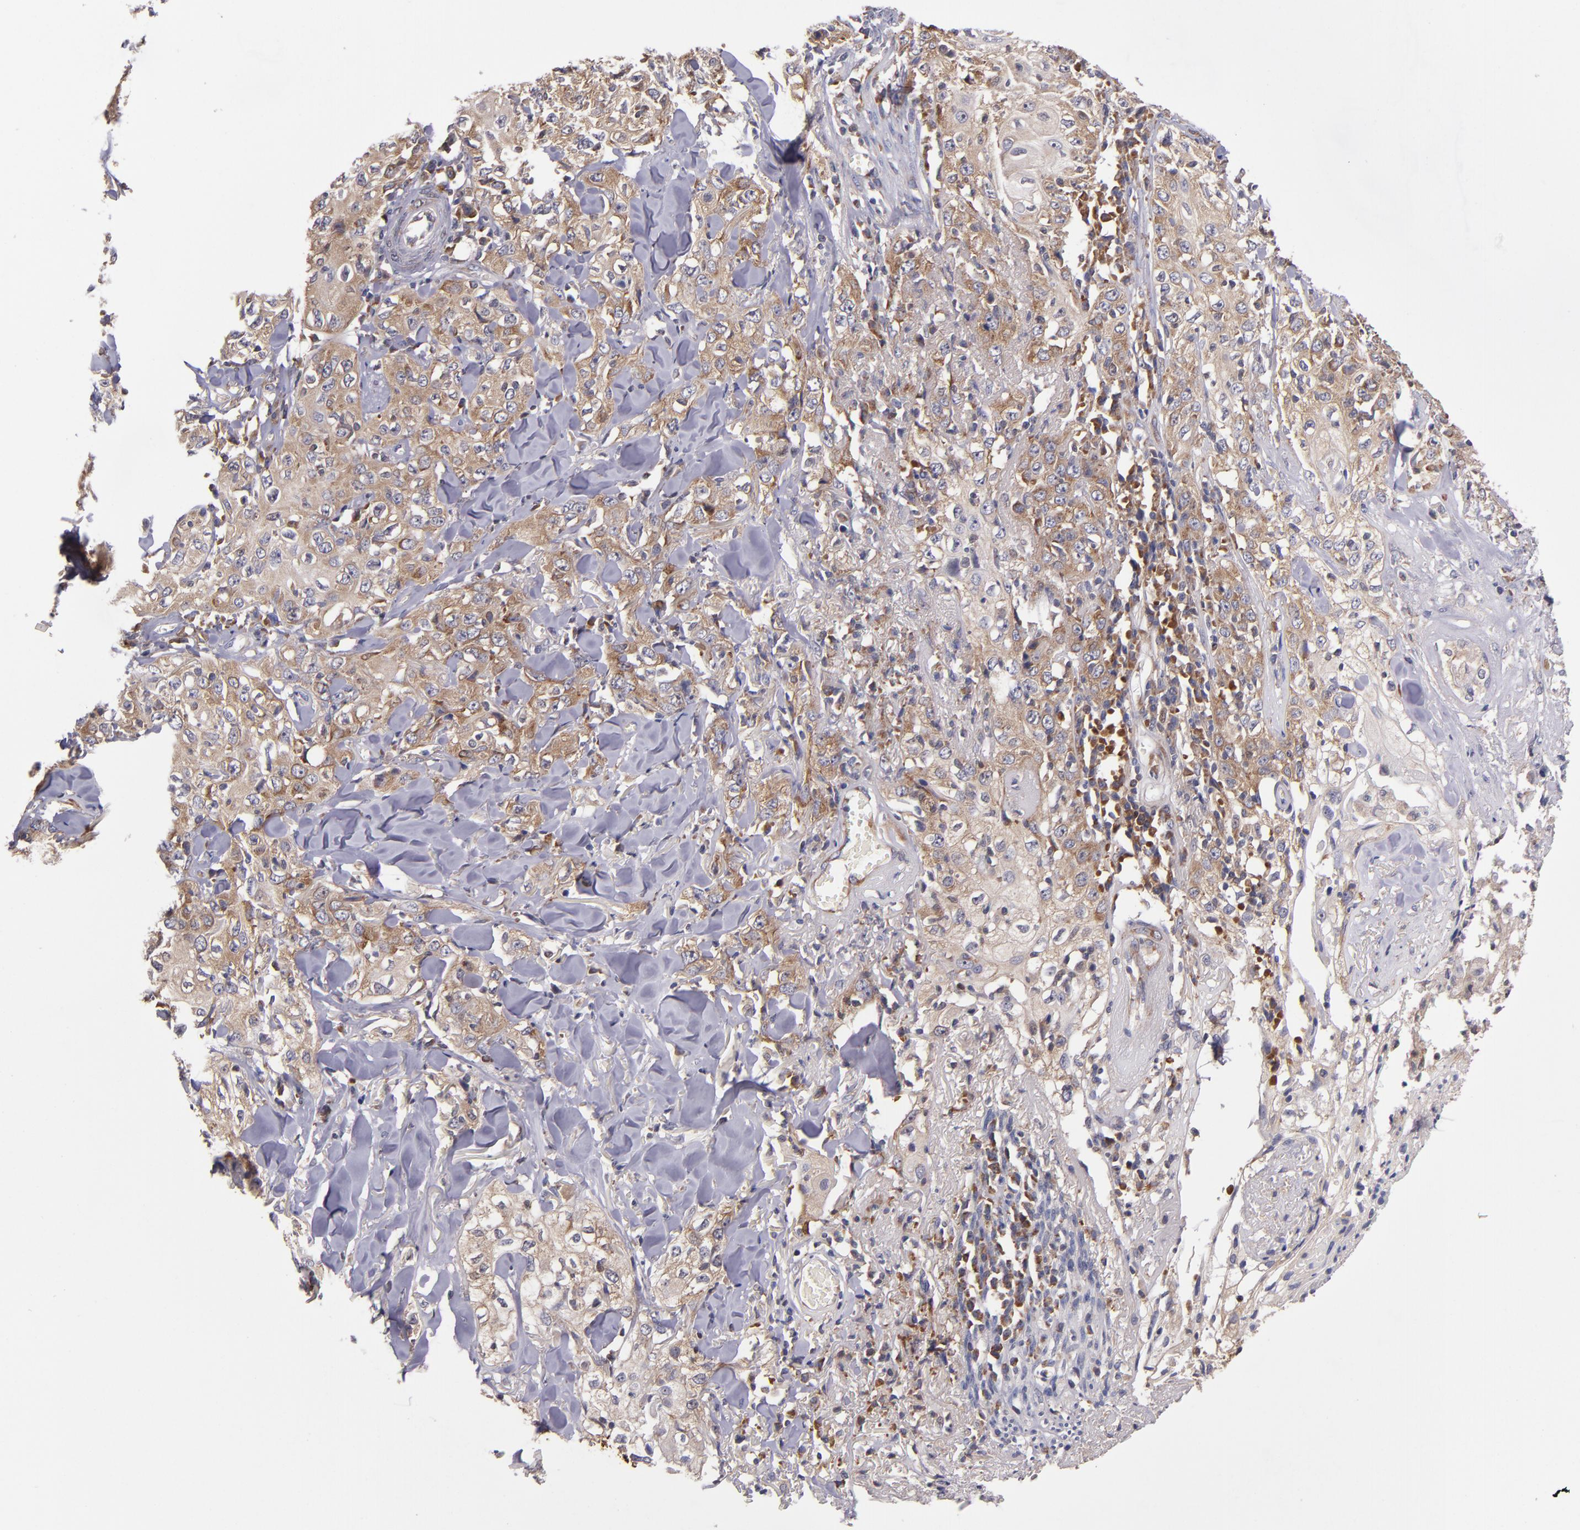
{"staining": {"intensity": "moderate", "quantity": ">75%", "location": "cytoplasmic/membranous"}, "tissue": "skin cancer", "cell_type": "Tumor cells", "image_type": "cancer", "snomed": [{"axis": "morphology", "description": "Squamous cell carcinoma, NOS"}, {"axis": "topography", "description": "Skin"}], "caption": "Human skin cancer stained with a brown dye shows moderate cytoplasmic/membranous positive staining in approximately >75% of tumor cells.", "gene": "EIF4ENIF1", "patient": {"sex": "male", "age": 65}}